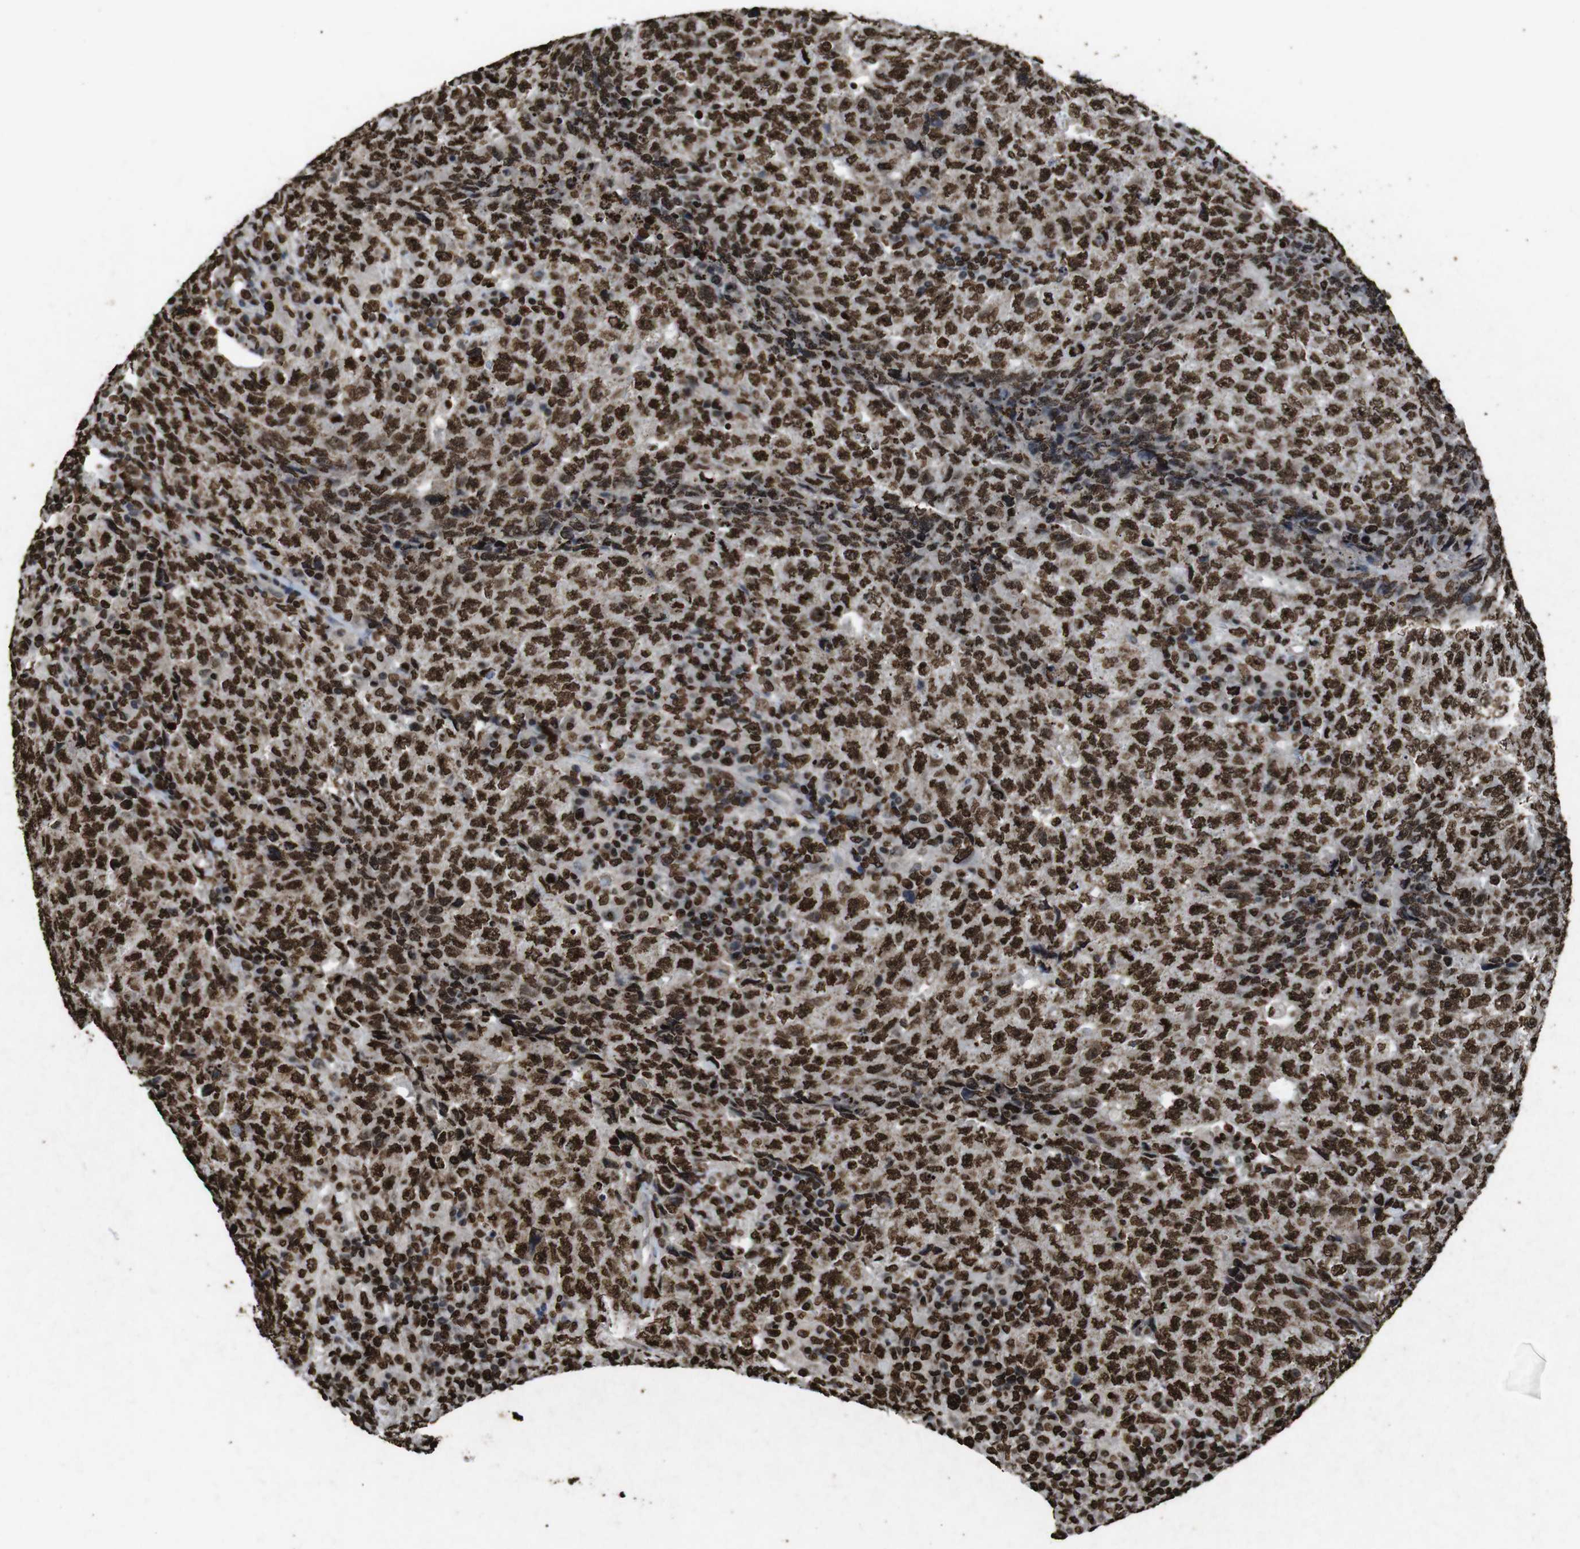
{"staining": {"intensity": "strong", "quantity": ">75%", "location": "nuclear"}, "tissue": "testis cancer", "cell_type": "Tumor cells", "image_type": "cancer", "snomed": [{"axis": "morphology", "description": "Necrosis, NOS"}, {"axis": "morphology", "description": "Carcinoma, Embryonal, NOS"}, {"axis": "topography", "description": "Testis"}], "caption": "Tumor cells demonstrate high levels of strong nuclear positivity in approximately >75% of cells in human testis cancer.", "gene": "MDM2", "patient": {"sex": "male", "age": 19}}